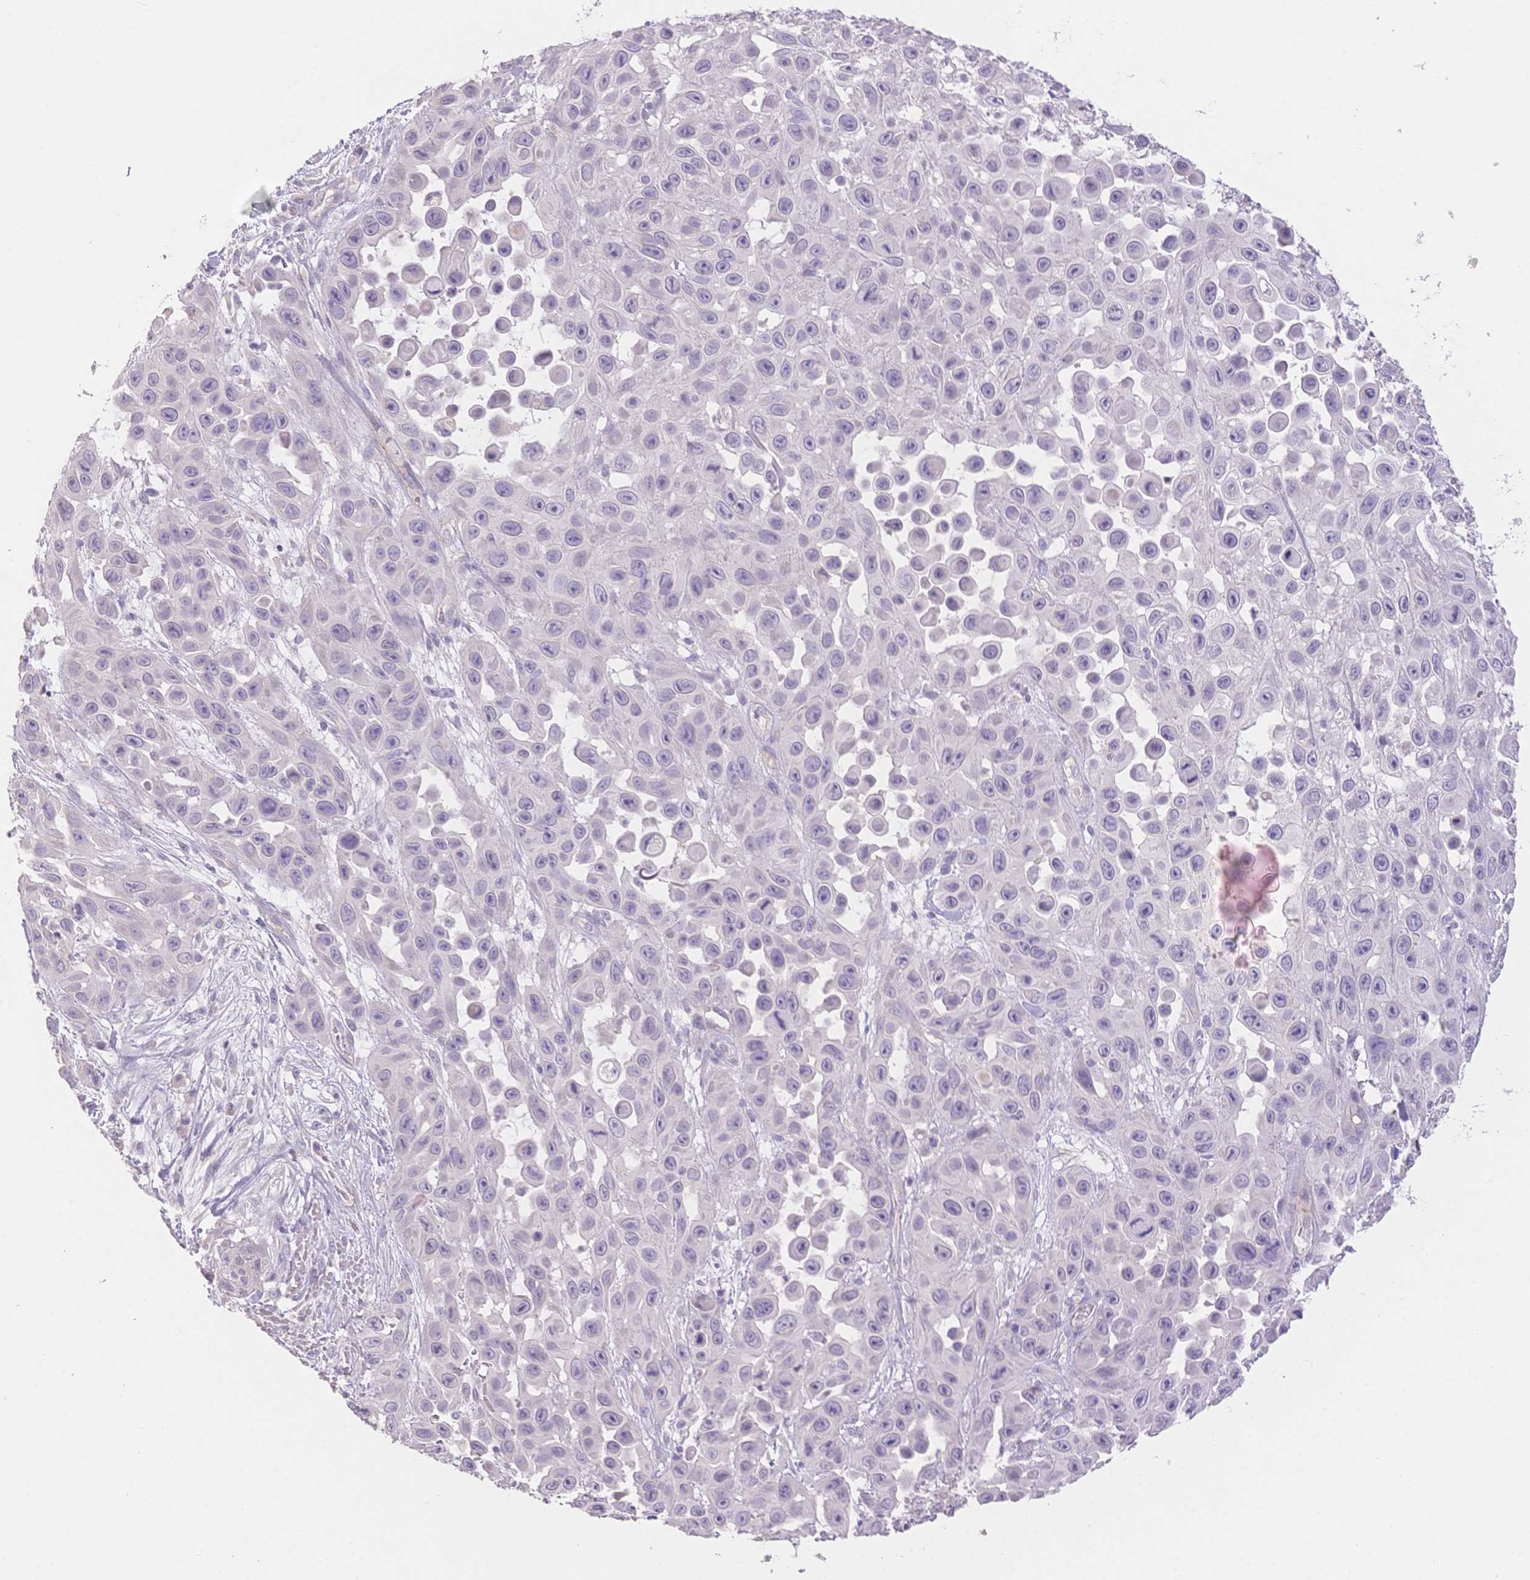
{"staining": {"intensity": "negative", "quantity": "none", "location": "none"}, "tissue": "skin cancer", "cell_type": "Tumor cells", "image_type": "cancer", "snomed": [{"axis": "morphology", "description": "Squamous cell carcinoma, NOS"}, {"axis": "topography", "description": "Skin"}], "caption": "Immunohistochemistry (IHC) photomicrograph of skin cancer stained for a protein (brown), which demonstrates no staining in tumor cells.", "gene": "SUV39H2", "patient": {"sex": "male", "age": 81}}